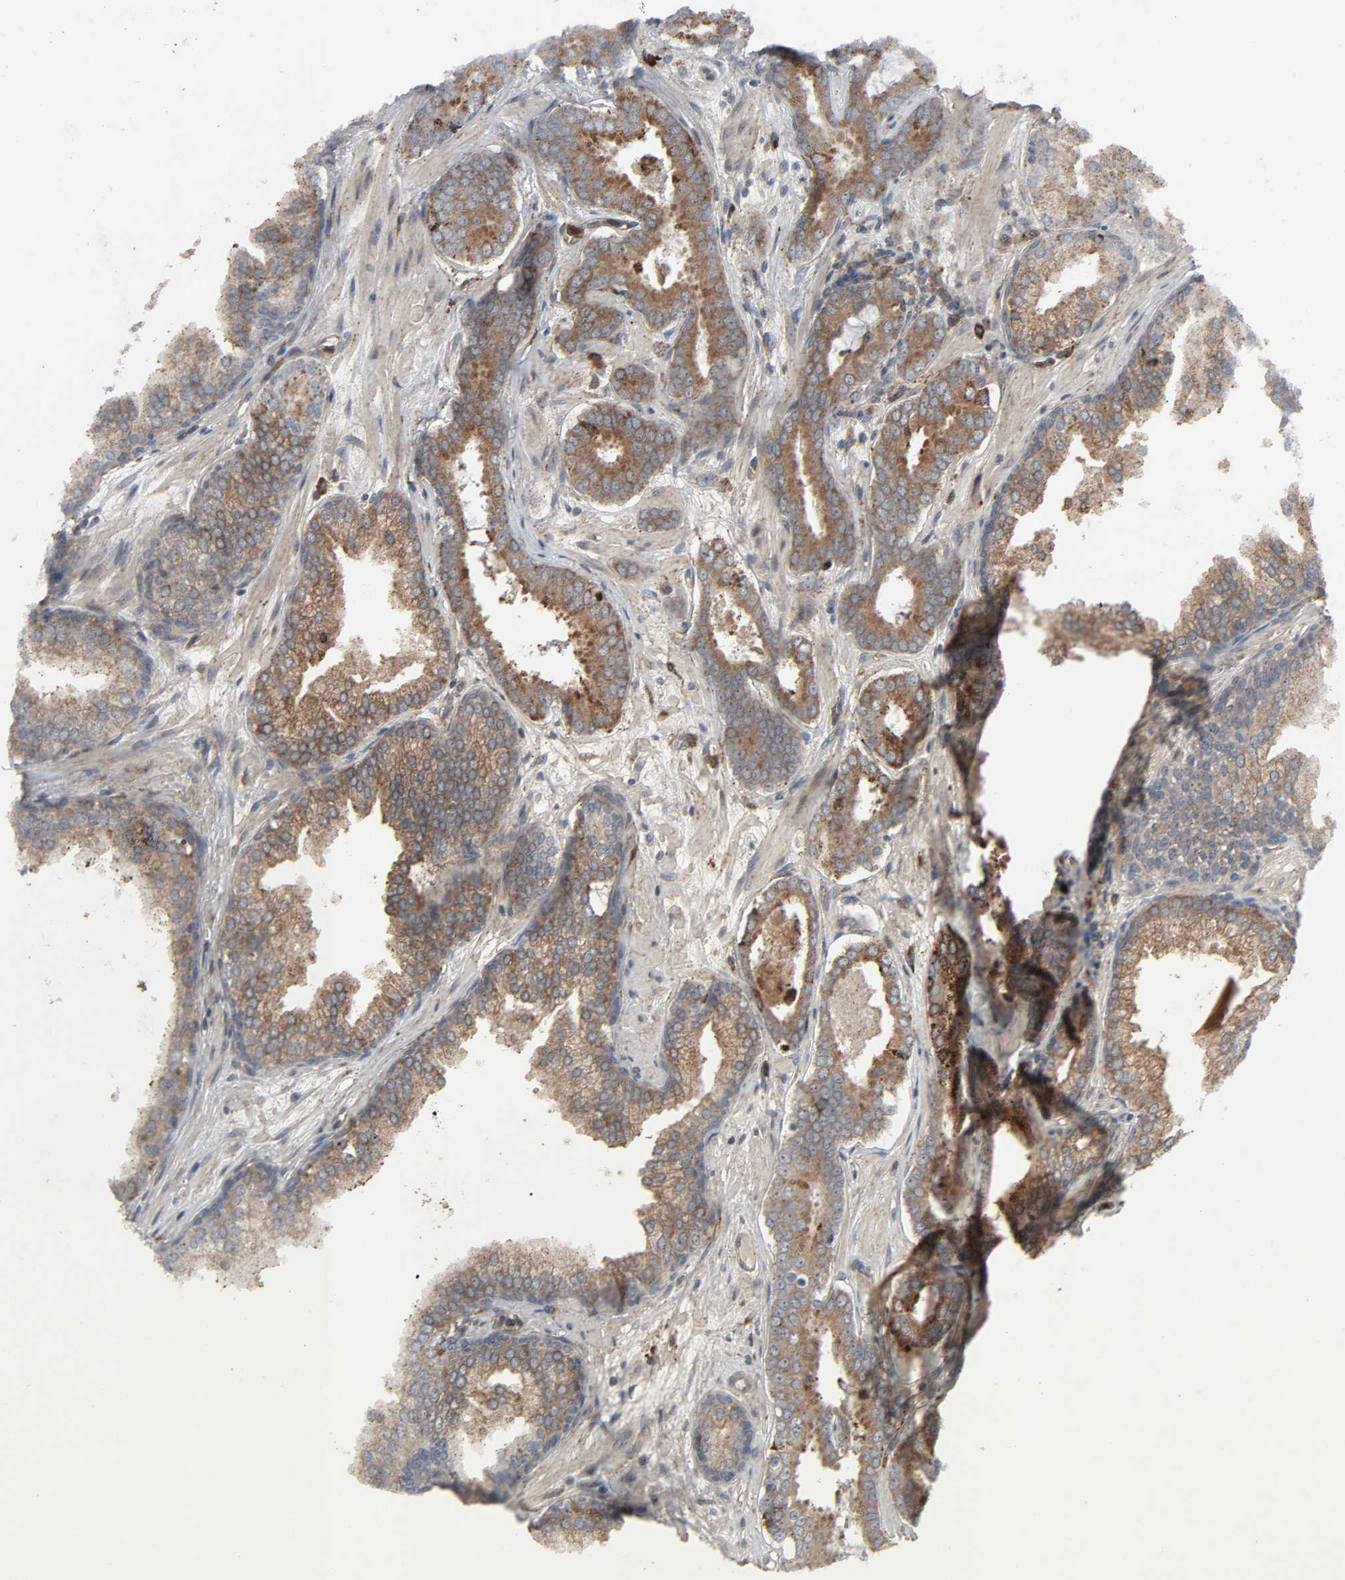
{"staining": {"intensity": "moderate", "quantity": ">75%", "location": "cytoplasmic/membranous"}, "tissue": "prostate cancer", "cell_type": "Tumor cells", "image_type": "cancer", "snomed": [{"axis": "morphology", "description": "Adenocarcinoma, Low grade"}, {"axis": "topography", "description": "Prostate"}], "caption": "IHC image of prostate cancer (adenocarcinoma (low-grade)) stained for a protein (brown), which shows medium levels of moderate cytoplasmic/membranous staining in approximately >75% of tumor cells.", "gene": "ADCY4", "patient": {"sex": "male", "age": 57}}